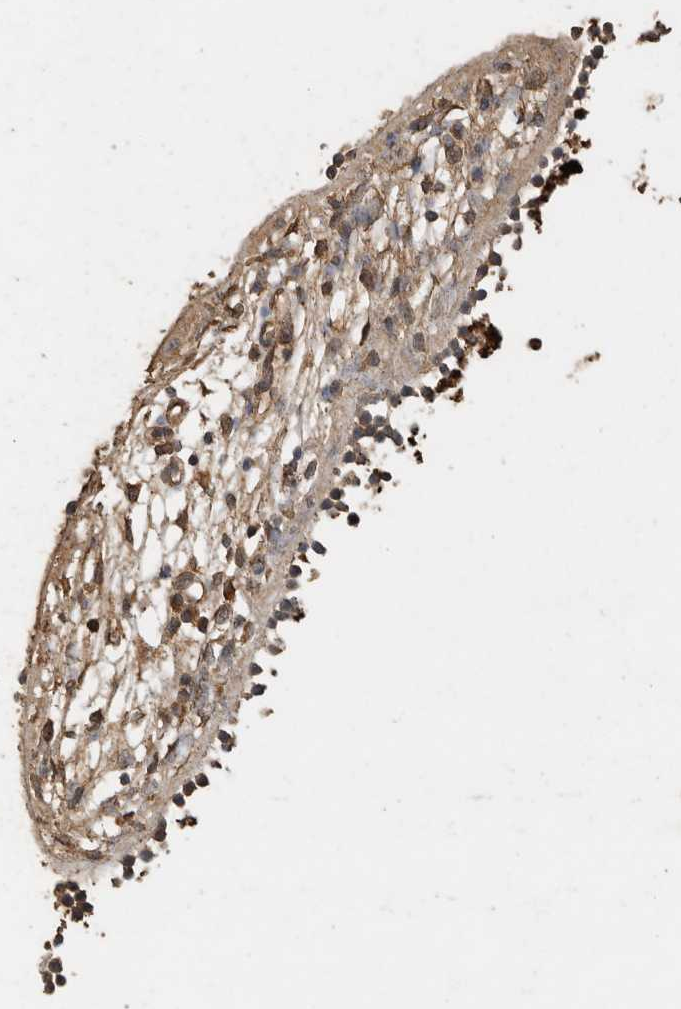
{"staining": {"intensity": "moderate", "quantity": ">75%", "location": "cytoplasmic/membranous"}, "tissue": "nasopharynx", "cell_type": "Respiratory epithelial cells", "image_type": "normal", "snomed": [{"axis": "morphology", "description": "Normal tissue, NOS"}, {"axis": "topography", "description": "Nasopharynx"}], "caption": "Respiratory epithelial cells exhibit moderate cytoplasmic/membranous positivity in approximately >75% of cells in normal nasopharynx.", "gene": "CTF1", "patient": {"sex": "male", "age": 21}}